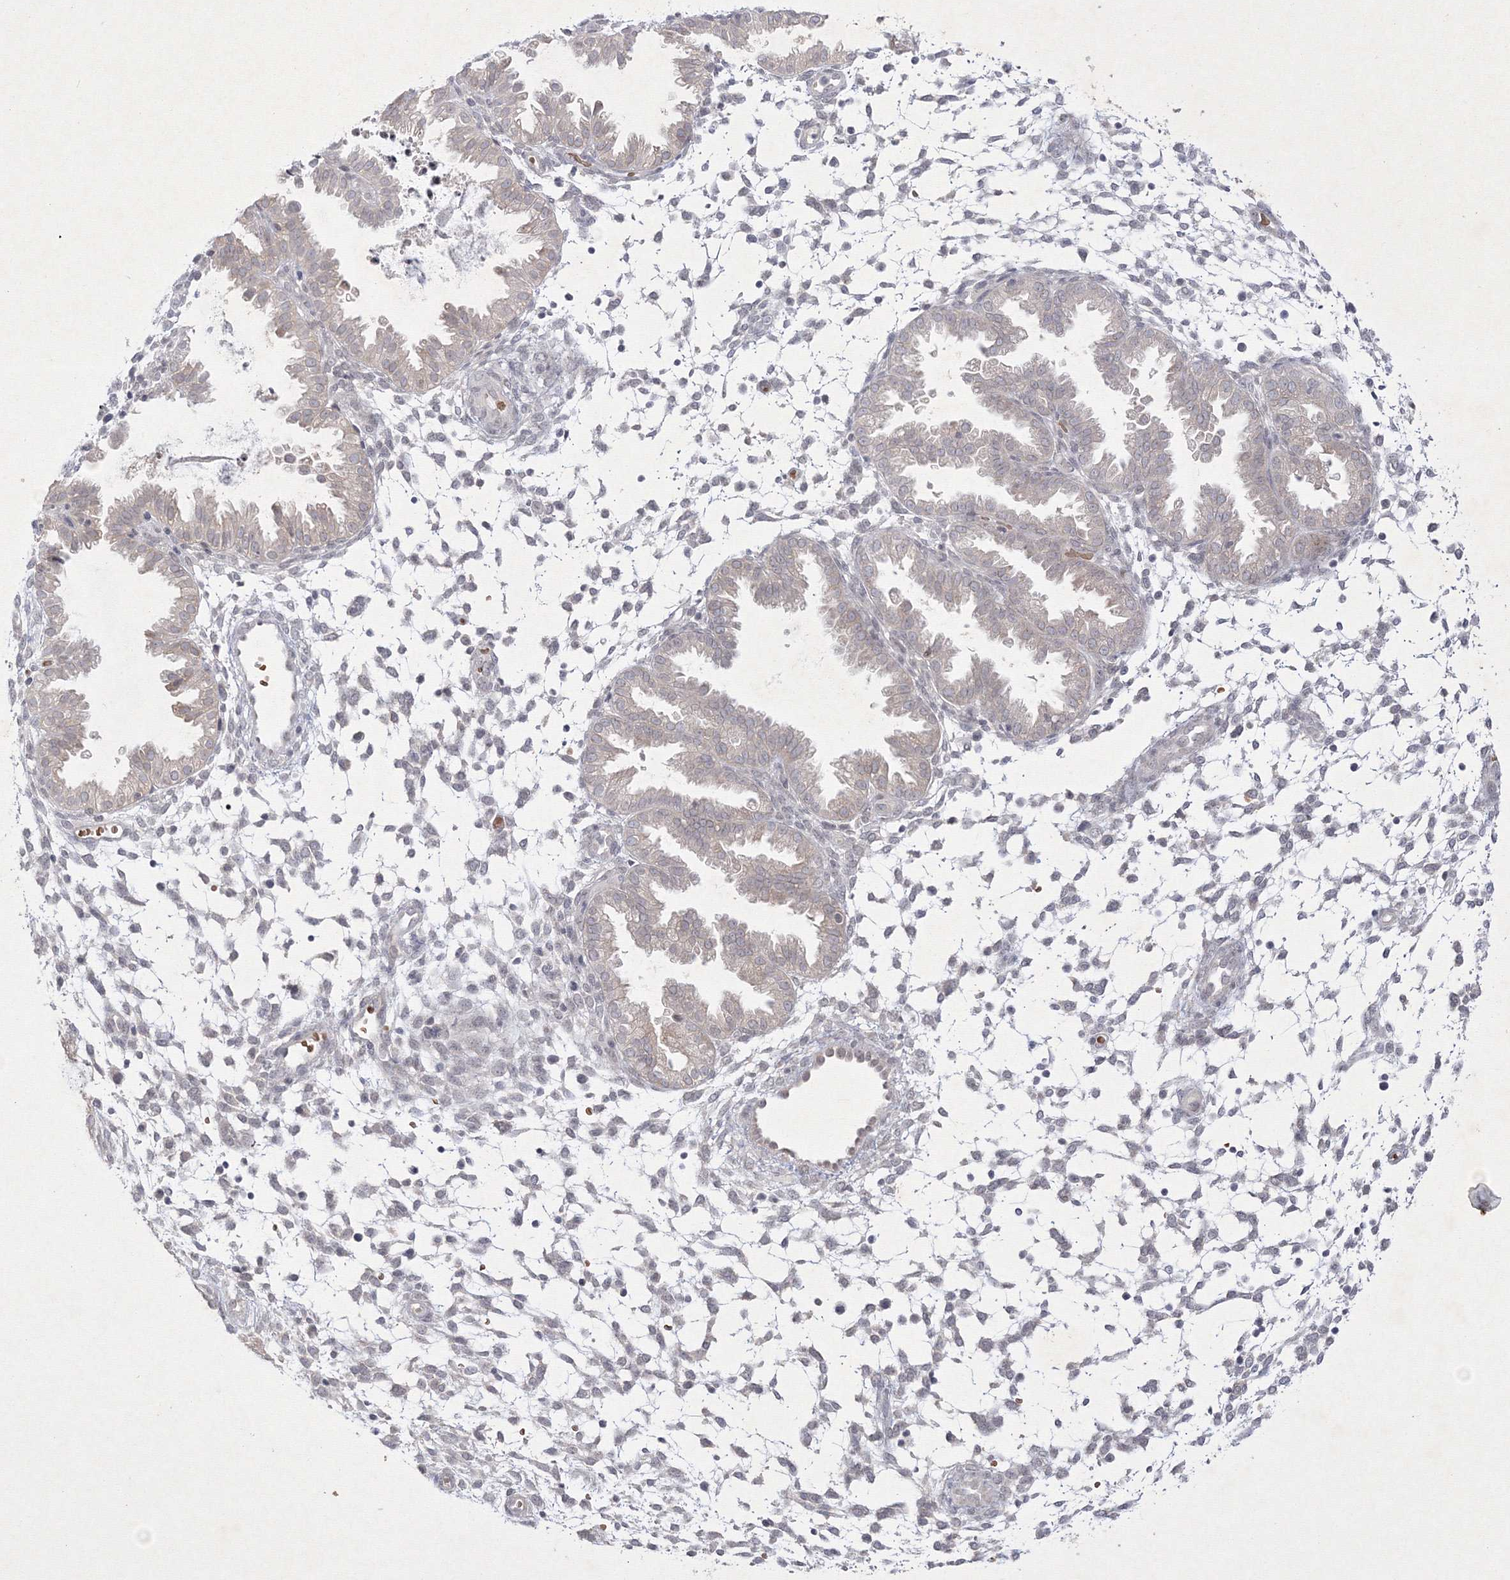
{"staining": {"intensity": "negative", "quantity": "none", "location": "none"}, "tissue": "endometrium", "cell_type": "Cells in endometrial stroma", "image_type": "normal", "snomed": [{"axis": "morphology", "description": "Normal tissue, NOS"}, {"axis": "topography", "description": "Endometrium"}], "caption": "IHC photomicrograph of normal human endometrium stained for a protein (brown), which displays no positivity in cells in endometrial stroma. (Immunohistochemistry (ihc), brightfield microscopy, high magnification).", "gene": "NXPE3", "patient": {"sex": "female", "age": 33}}